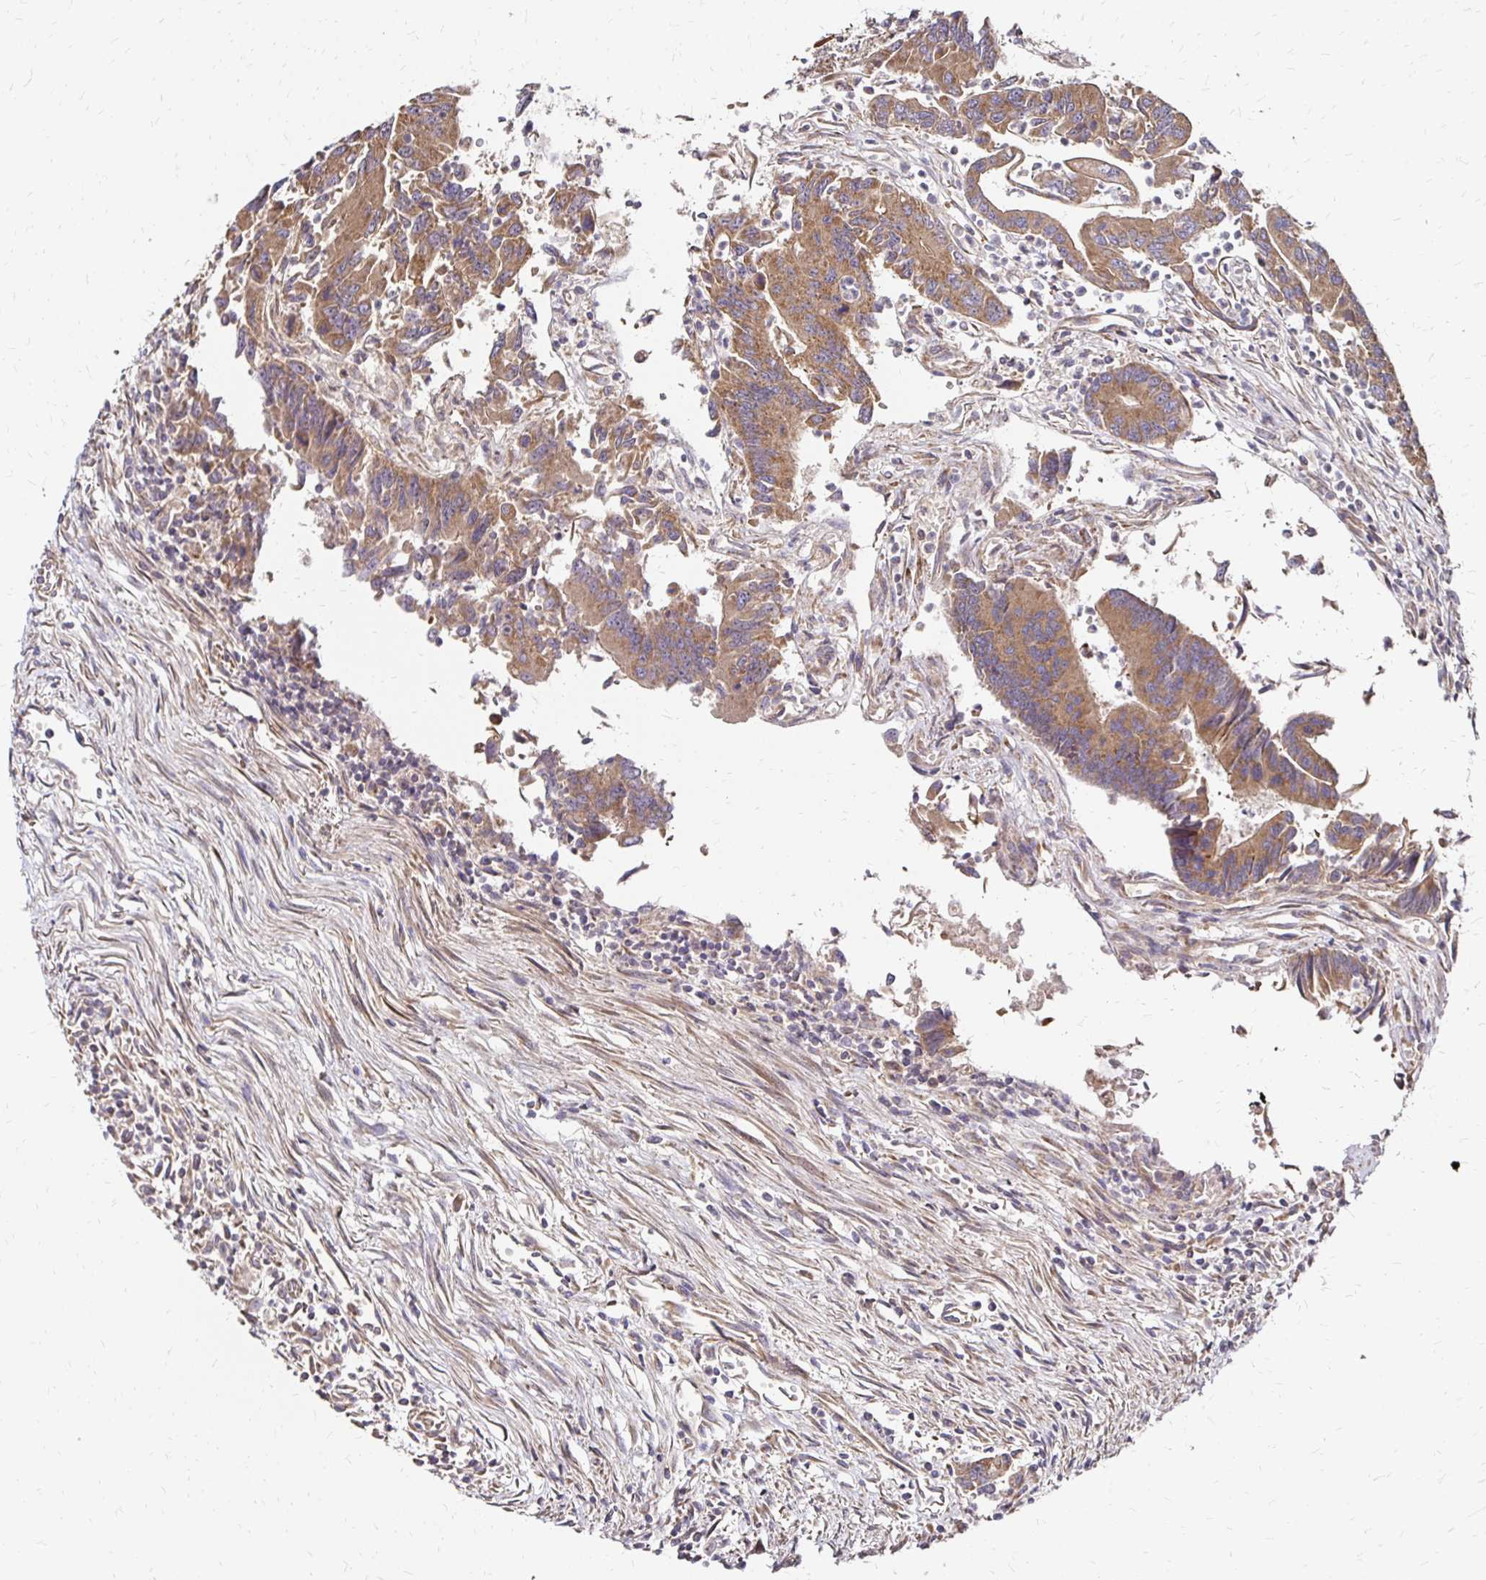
{"staining": {"intensity": "moderate", "quantity": ">75%", "location": "cytoplasmic/membranous"}, "tissue": "colorectal cancer", "cell_type": "Tumor cells", "image_type": "cancer", "snomed": [{"axis": "morphology", "description": "Adenocarcinoma, NOS"}, {"axis": "topography", "description": "Colon"}], "caption": "DAB (3,3'-diaminobenzidine) immunohistochemical staining of human colorectal cancer (adenocarcinoma) shows moderate cytoplasmic/membranous protein expression in approximately >75% of tumor cells.", "gene": "ZW10", "patient": {"sex": "female", "age": 67}}